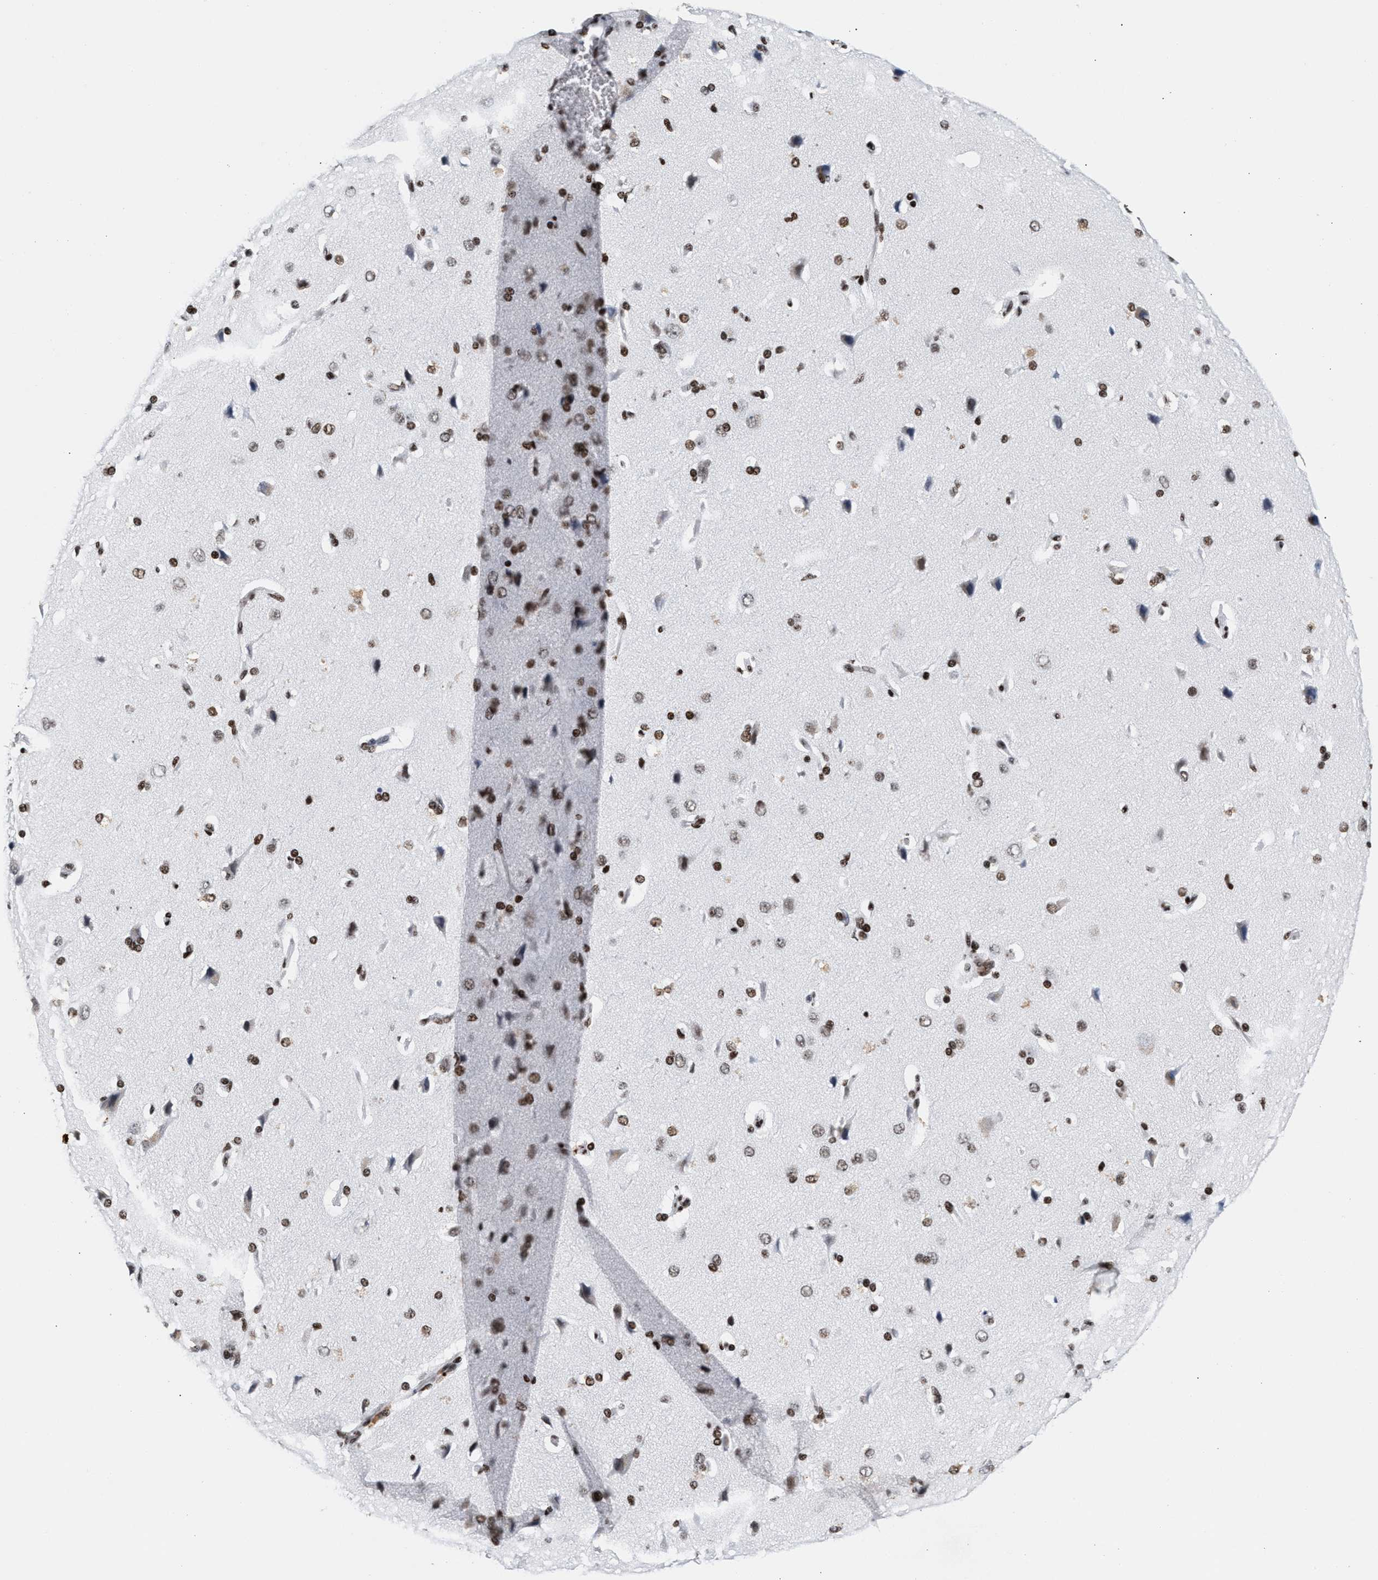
{"staining": {"intensity": "moderate", "quantity": ">75%", "location": "nuclear"}, "tissue": "cerebral cortex", "cell_type": "Endothelial cells", "image_type": "normal", "snomed": [{"axis": "morphology", "description": "Normal tissue, NOS"}, {"axis": "topography", "description": "Cerebral cortex"}], "caption": "An IHC photomicrograph of normal tissue is shown. Protein staining in brown highlights moderate nuclear positivity in cerebral cortex within endothelial cells.", "gene": "RAD21", "patient": {"sex": "male", "age": 62}}